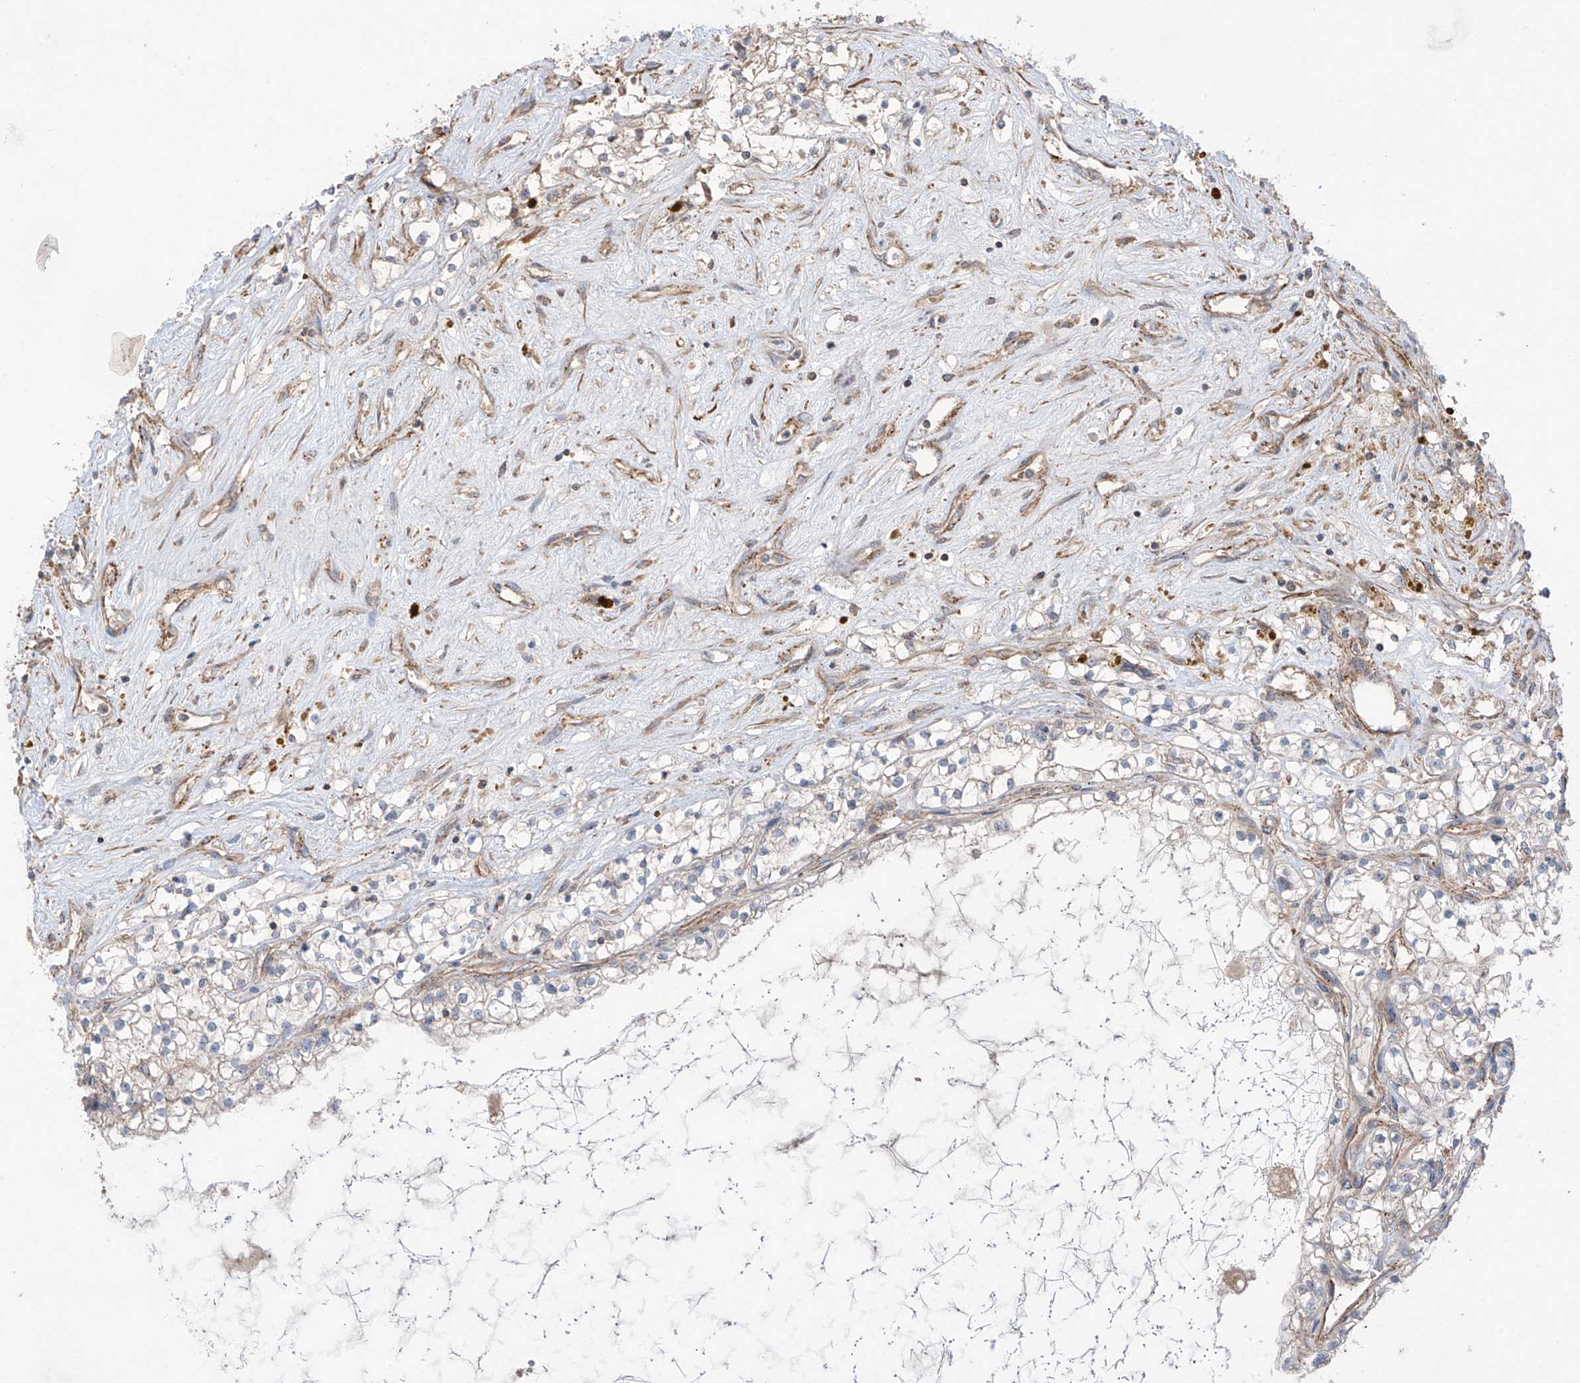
{"staining": {"intensity": "negative", "quantity": "none", "location": "none"}, "tissue": "renal cancer", "cell_type": "Tumor cells", "image_type": "cancer", "snomed": [{"axis": "morphology", "description": "Normal tissue, NOS"}, {"axis": "morphology", "description": "Adenocarcinoma, NOS"}, {"axis": "topography", "description": "Kidney"}], "caption": "Immunohistochemical staining of renal cancer (adenocarcinoma) displays no significant positivity in tumor cells. (DAB IHC with hematoxylin counter stain).", "gene": "TRMU", "patient": {"sex": "male", "age": 68}}